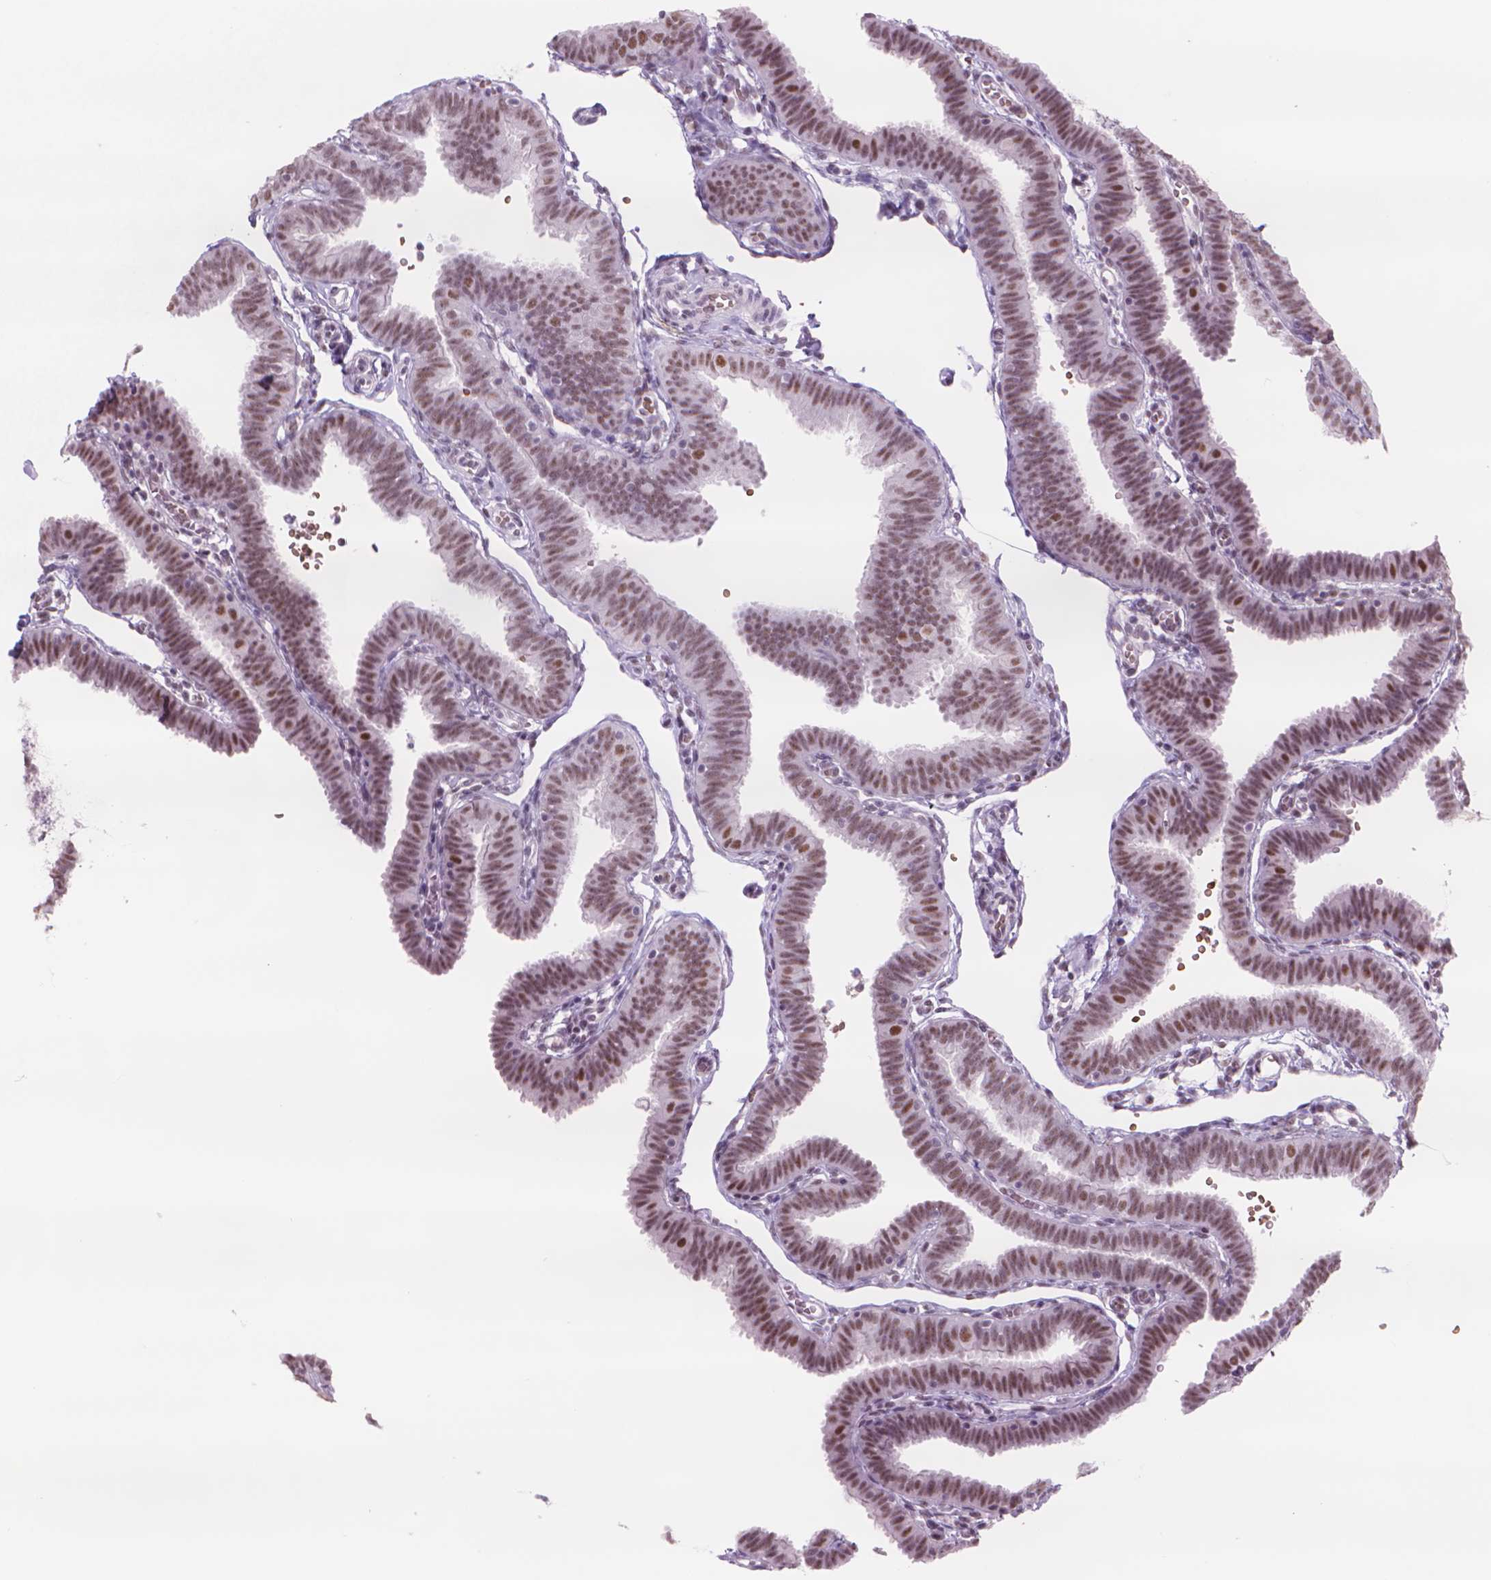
{"staining": {"intensity": "moderate", "quantity": ">75%", "location": "nuclear"}, "tissue": "fallopian tube", "cell_type": "Glandular cells", "image_type": "normal", "snomed": [{"axis": "morphology", "description": "Normal tissue, NOS"}, {"axis": "topography", "description": "Fallopian tube"}], "caption": "Protein analysis of unremarkable fallopian tube exhibits moderate nuclear positivity in approximately >75% of glandular cells. (IHC, brightfield microscopy, high magnification).", "gene": "POLR3D", "patient": {"sex": "female", "age": 25}}